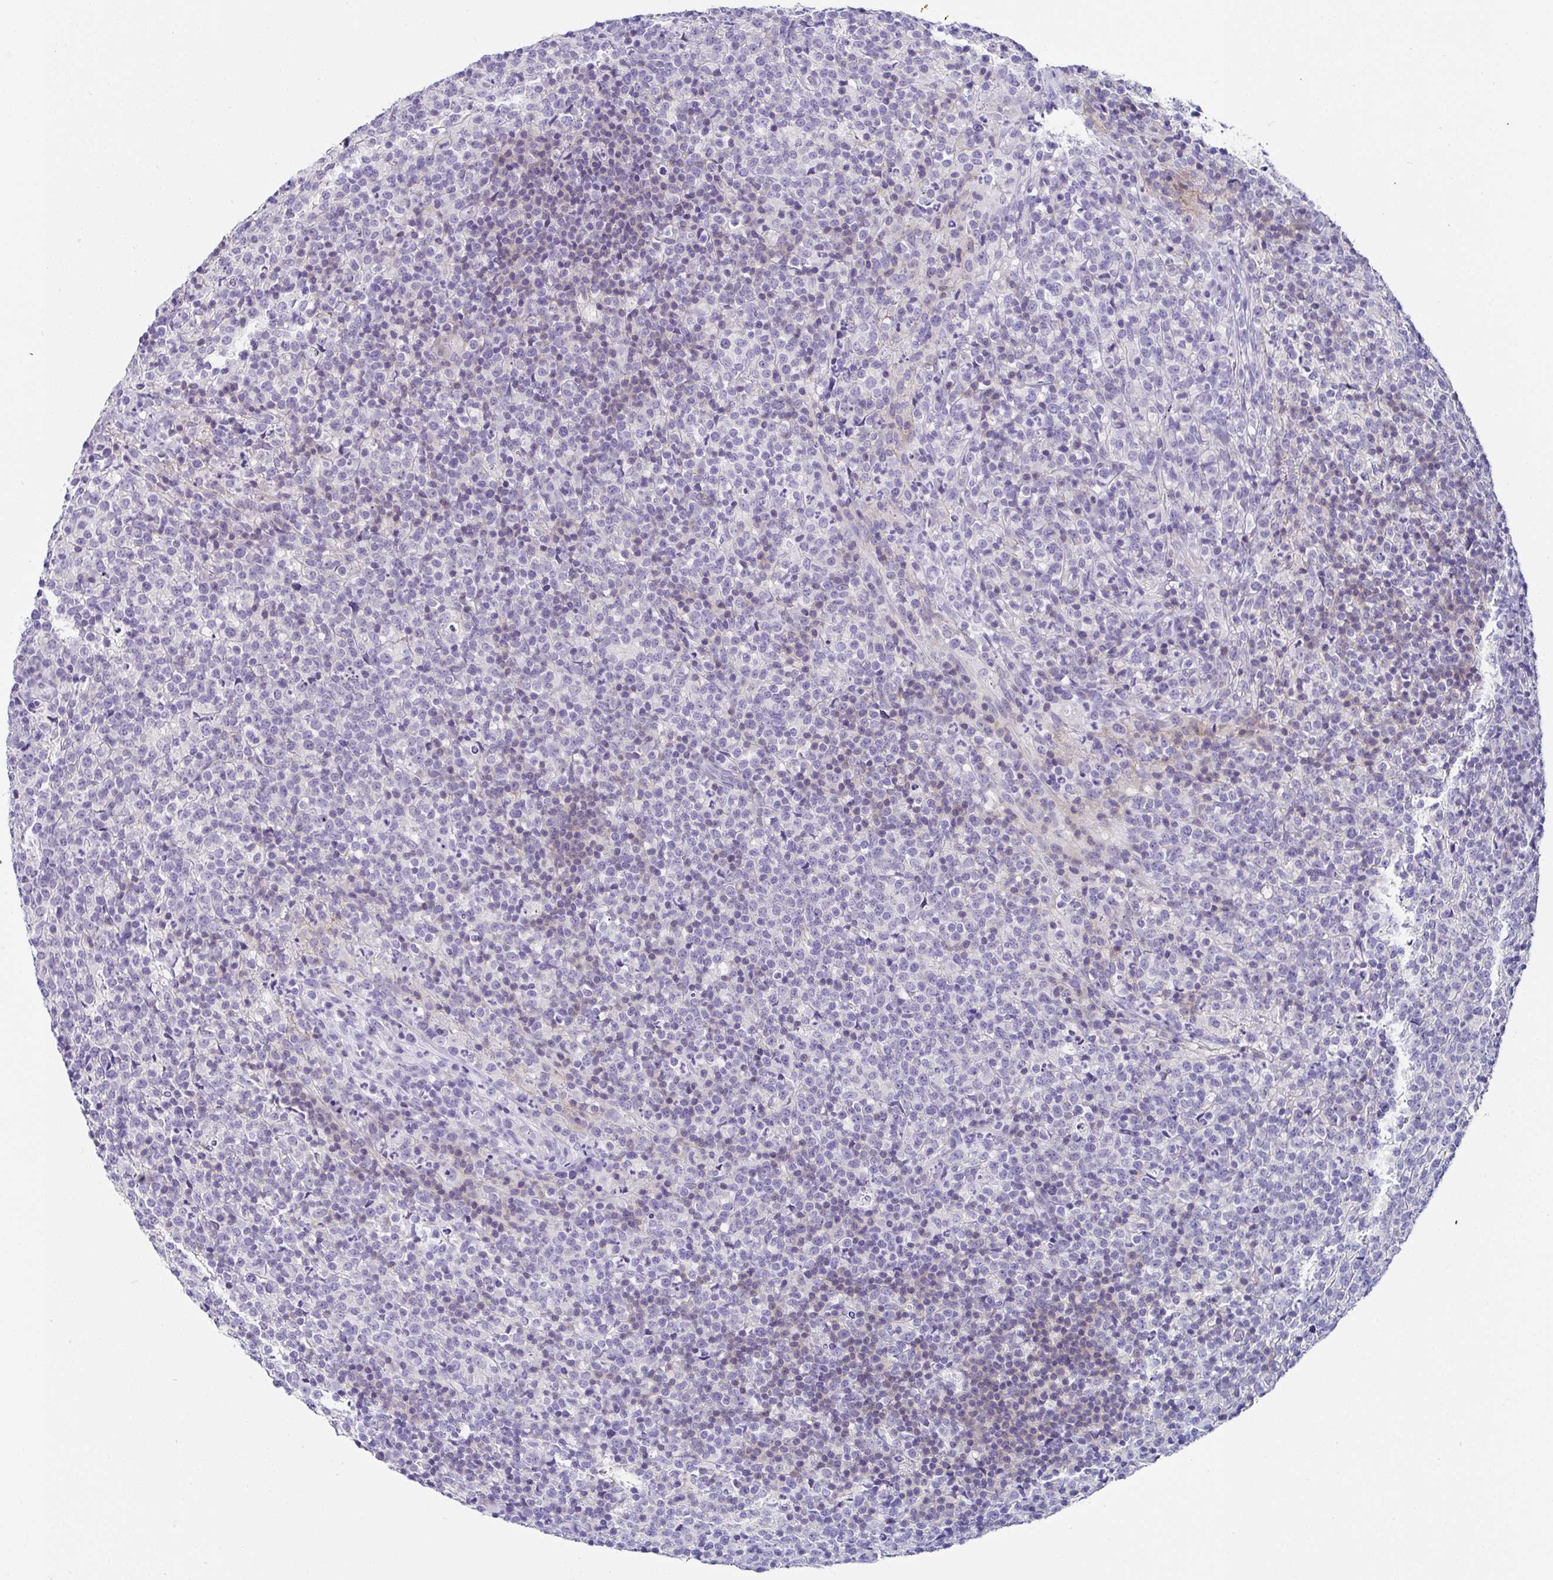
{"staining": {"intensity": "negative", "quantity": "none", "location": "none"}, "tissue": "lymphoma", "cell_type": "Tumor cells", "image_type": "cancer", "snomed": [{"axis": "morphology", "description": "Malignant lymphoma, non-Hodgkin's type, High grade"}, {"axis": "topography", "description": "Lymph node"}], "caption": "Immunohistochemistry image of lymphoma stained for a protein (brown), which reveals no positivity in tumor cells.", "gene": "UGT3A1", "patient": {"sex": "male", "age": 54}}